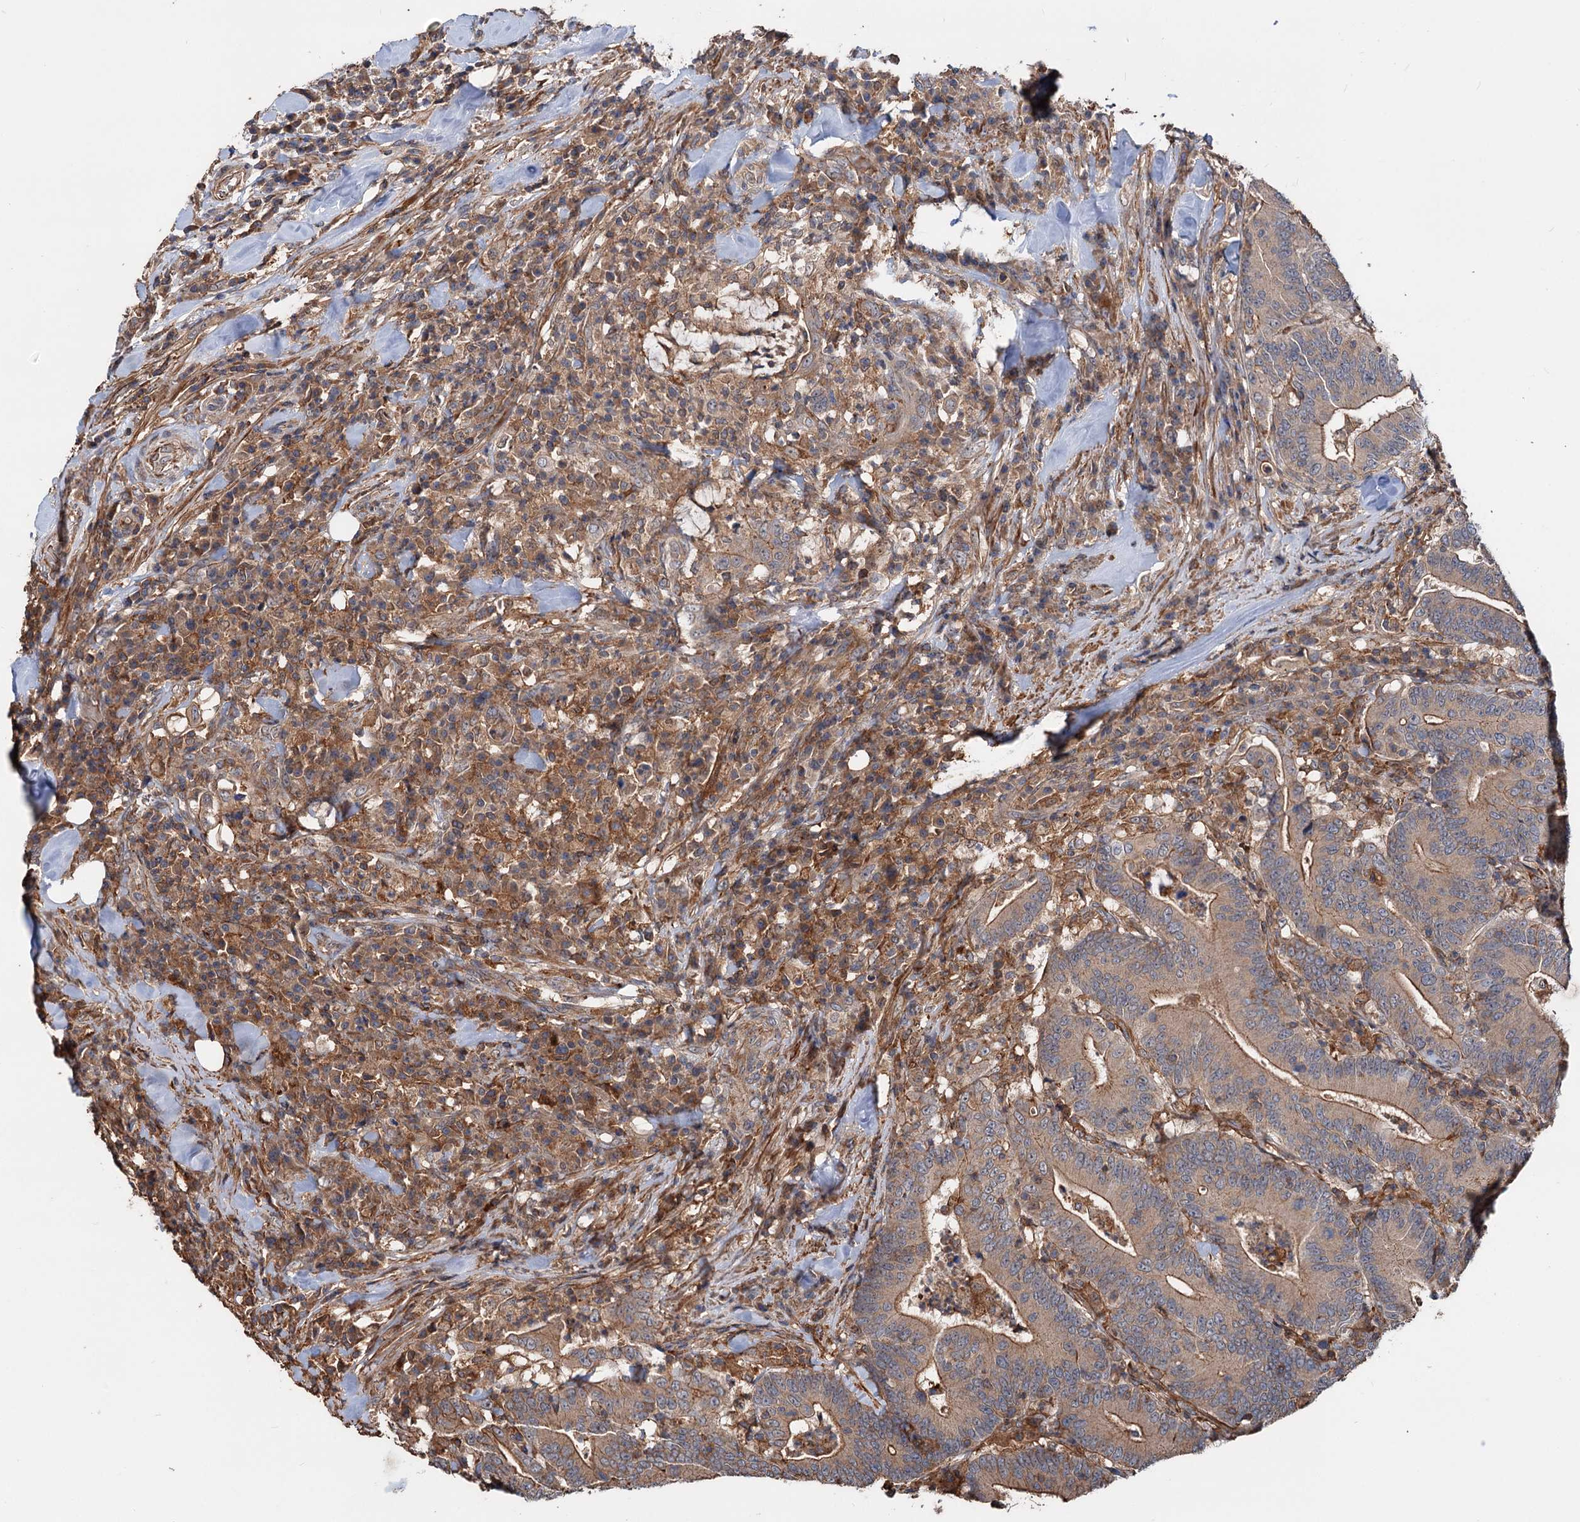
{"staining": {"intensity": "moderate", "quantity": ">75%", "location": "cytoplasmic/membranous"}, "tissue": "colorectal cancer", "cell_type": "Tumor cells", "image_type": "cancer", "snomed": [{"axis": "morphology", "description": "Adenocarcinoma, NOS"}, {"axis": "topography", "description": "Colon"}], "caption": "The image shows immunohistochemical staining of colorectal cancer (adenocarcinoma). There is moderate cytoplasmic/membranous expression is seen in approximately >75% of tumor cells.", "gene": "GRIP1", "patient": {"sex": "female", "age": 66}}